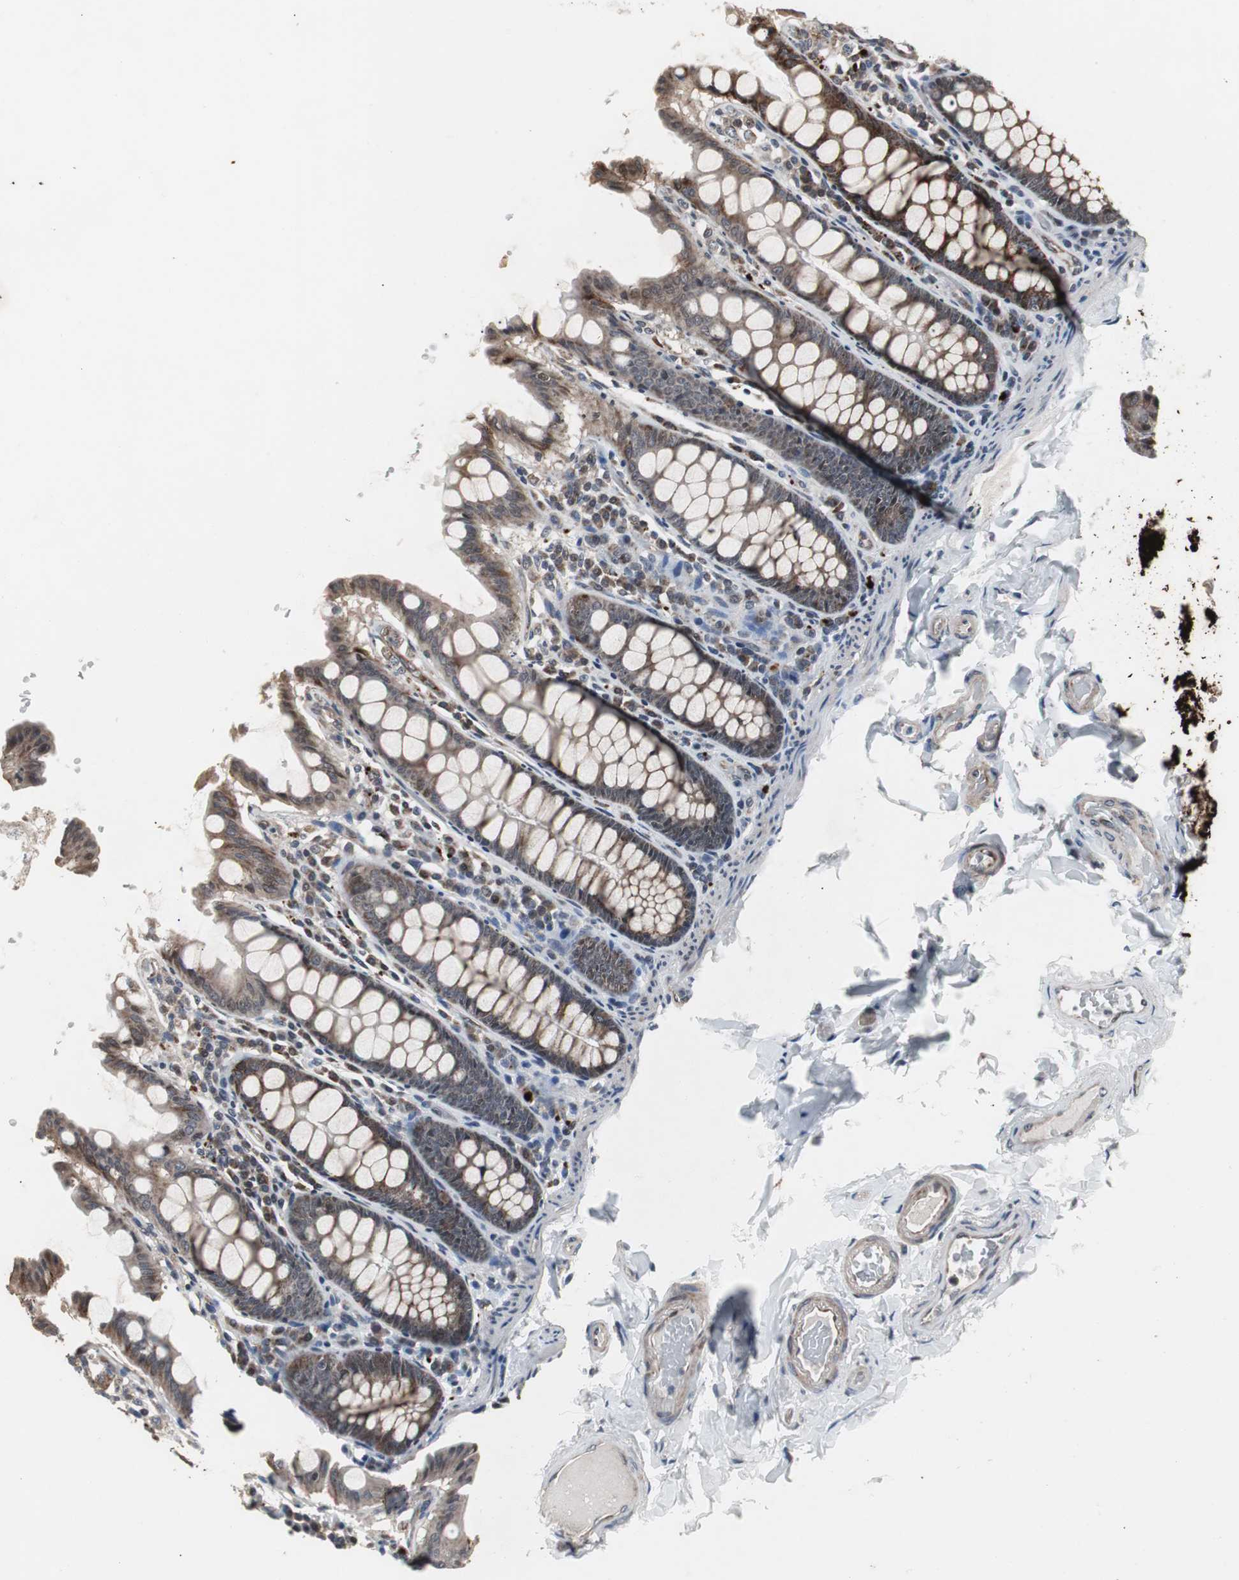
{"staining": {"intensity": "weak", "quantity": "25%-75%", "location": "cytoplasmic/membranous"}, "tissue": "colon", "cell_type": "Endothelial cells", "image_type": "normal", "snomed": [{"axis": "morphology", "description": "Normal tissue, NOS"}, {"axis": "topography", "description": "Colon"}], "caption": "A histopathology image of human colon stained for a protein demonstrates weak cytoplasmic/membranous brown staining in endothelial cells. Using DAB (3,3'-diaminobenzidine) (brown) and hematoxylin (blue) stains, captured at high magnification using brightfield microscopy.", "gene": "MRPL40", "patient": {"sex": "female", "age": 61}}